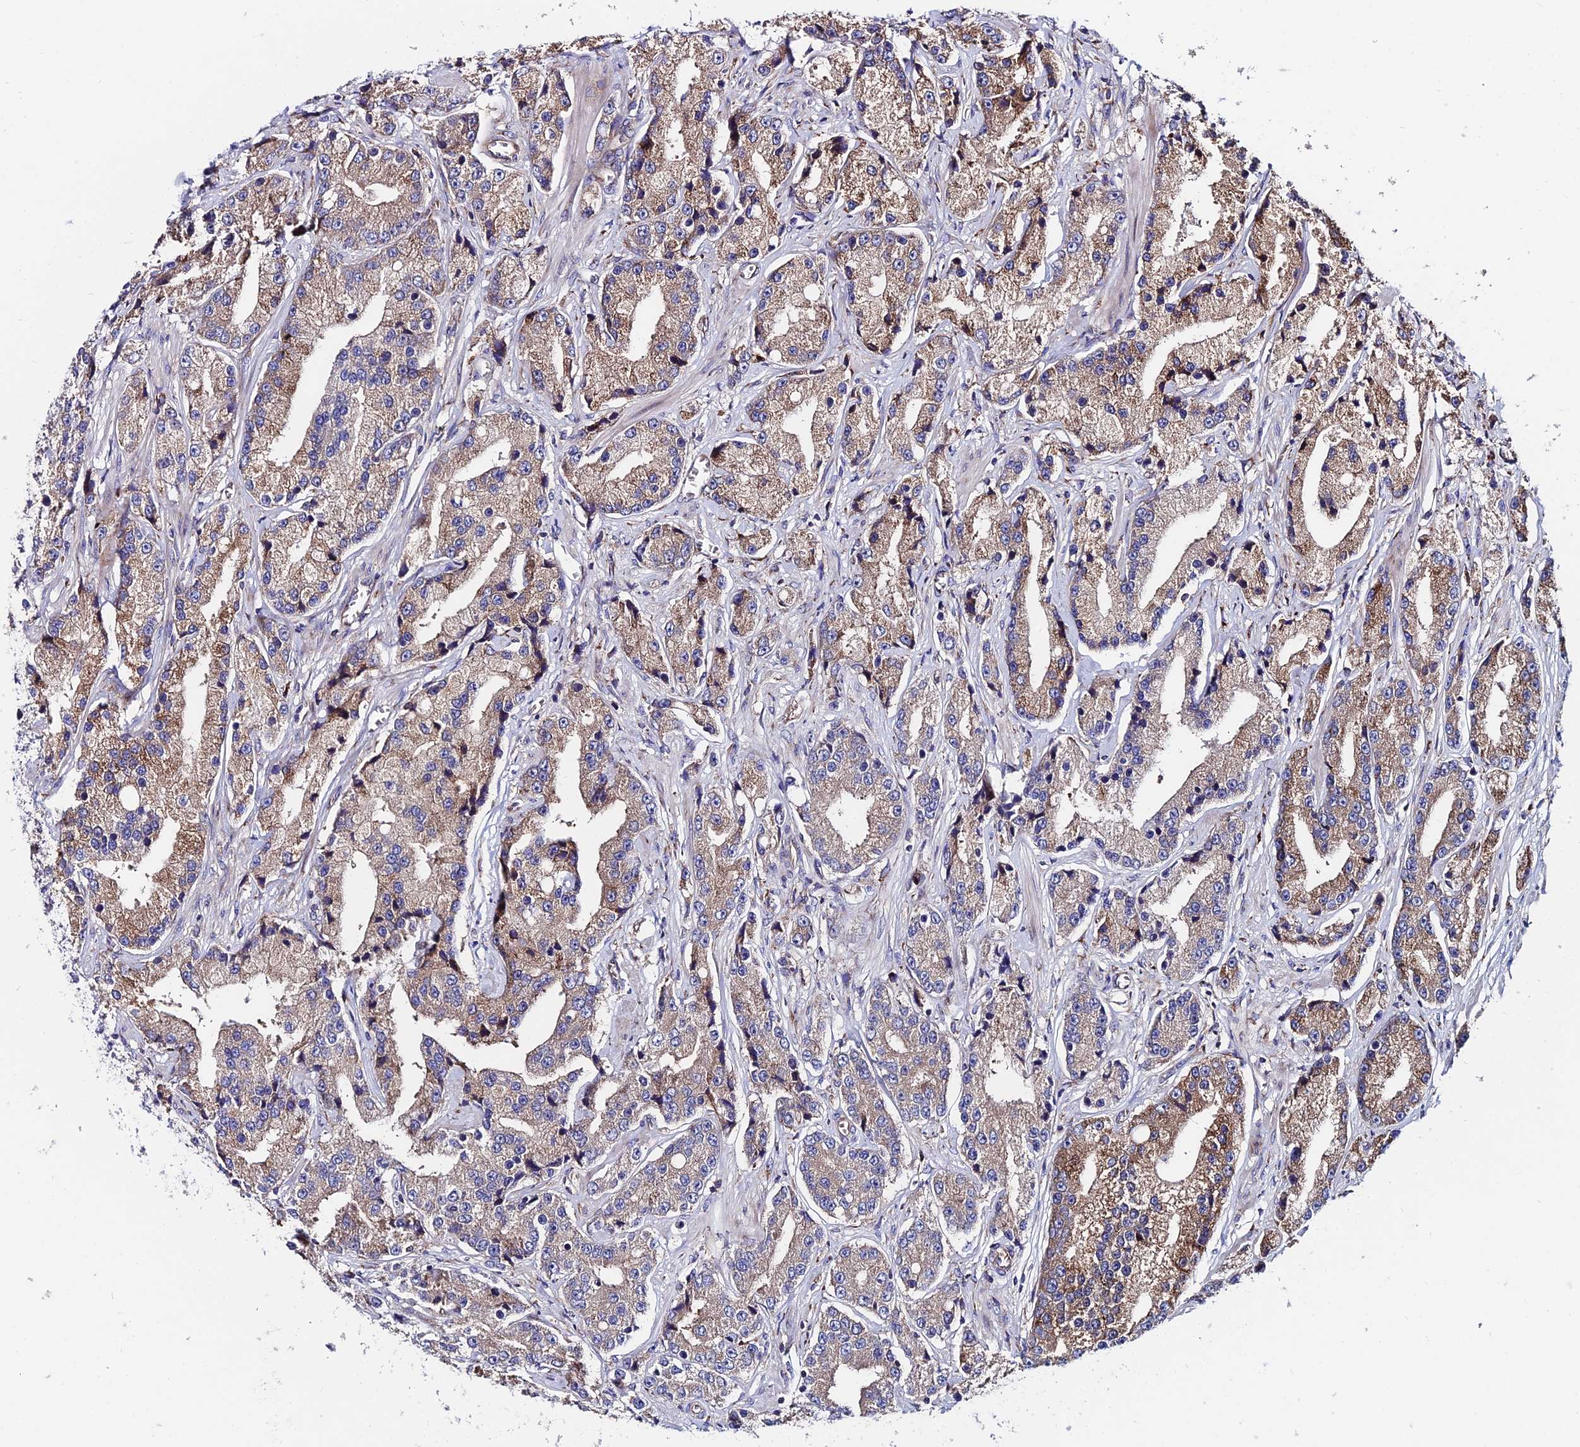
{"staining": {"intensity": "moderate", "quantity": ">75%", "location": "cytoplasmic/membranous"}, "tissue": "prostate cancer", "cell_type": "Tumor cells", "image_type": "cancer", "snomed": [{"axis": "morphology", "description": "Adenocarcinoma, High grade"}, {"axis": "topography", "description": "Prostate"}], "caption": "Immunohistochemical staining of prostate cancer (adenocarcinoma (high-grade)) exhibits moderate cytoplasmic/membranous protein staining in approximately >75% of tumor cells.", "gene": "EIF3K", "patient": {"sex": "male", "age": 74}}